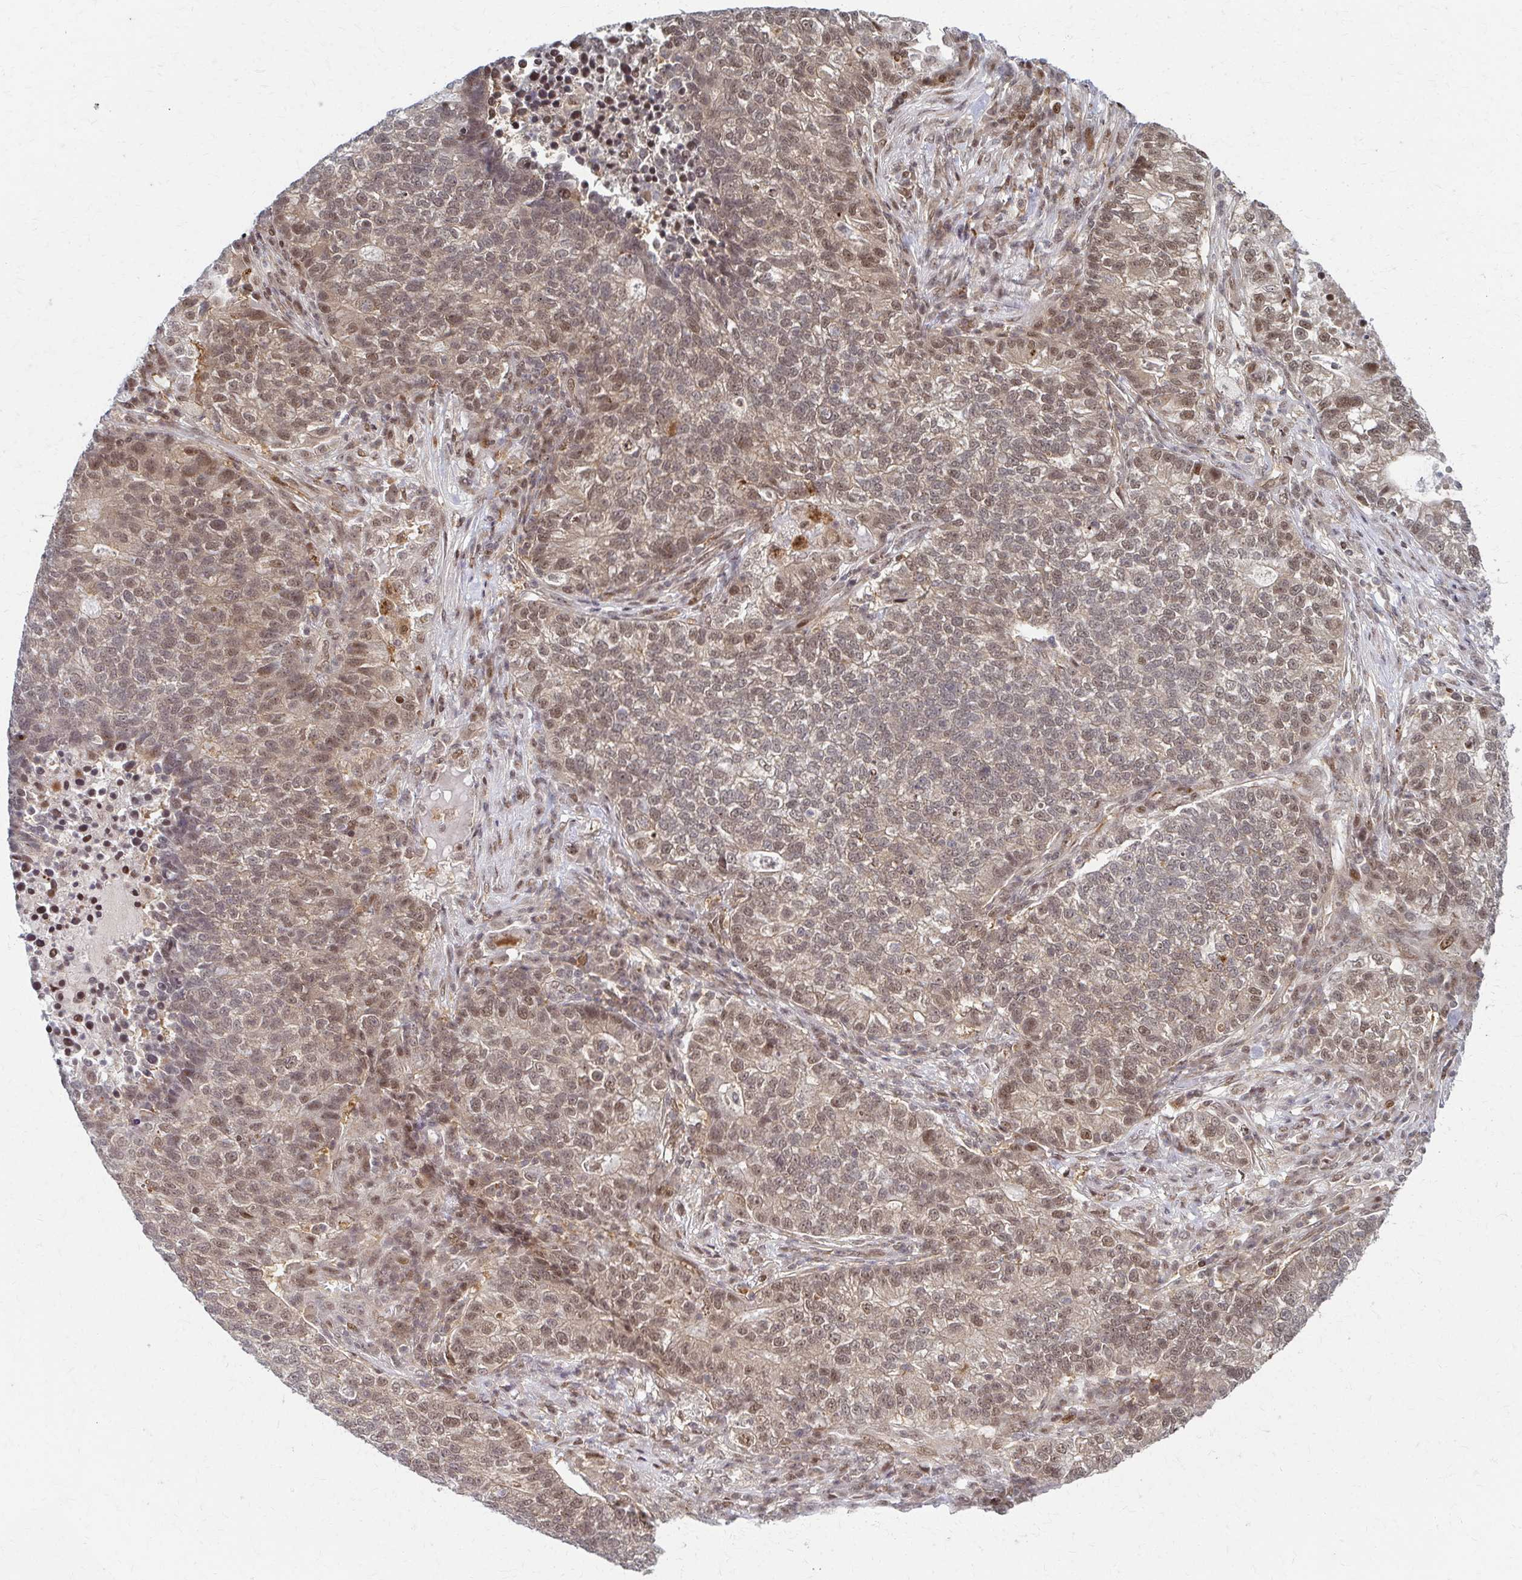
{"staining": {"intensity": "weak", "quantity": "25%-75%", "location": "nuclear"}, "tissue": "lung cancer", "cell_type": "Tumor cells", "image_type": "cancer", "snomed": [{"axis": "morphology", "description": "Adenocarcinoma, NOS"}, {"axis": "topography", "description": "Lung"}], "caption": "Protein staining by immunohistochemistry exhibits weak nuclear staining in approximately 25%-75% of tumor cells in lung cancer (adenocarcinoma).", "gene": "PSMD7", "patient": {"sex": "male", "age": 57}}